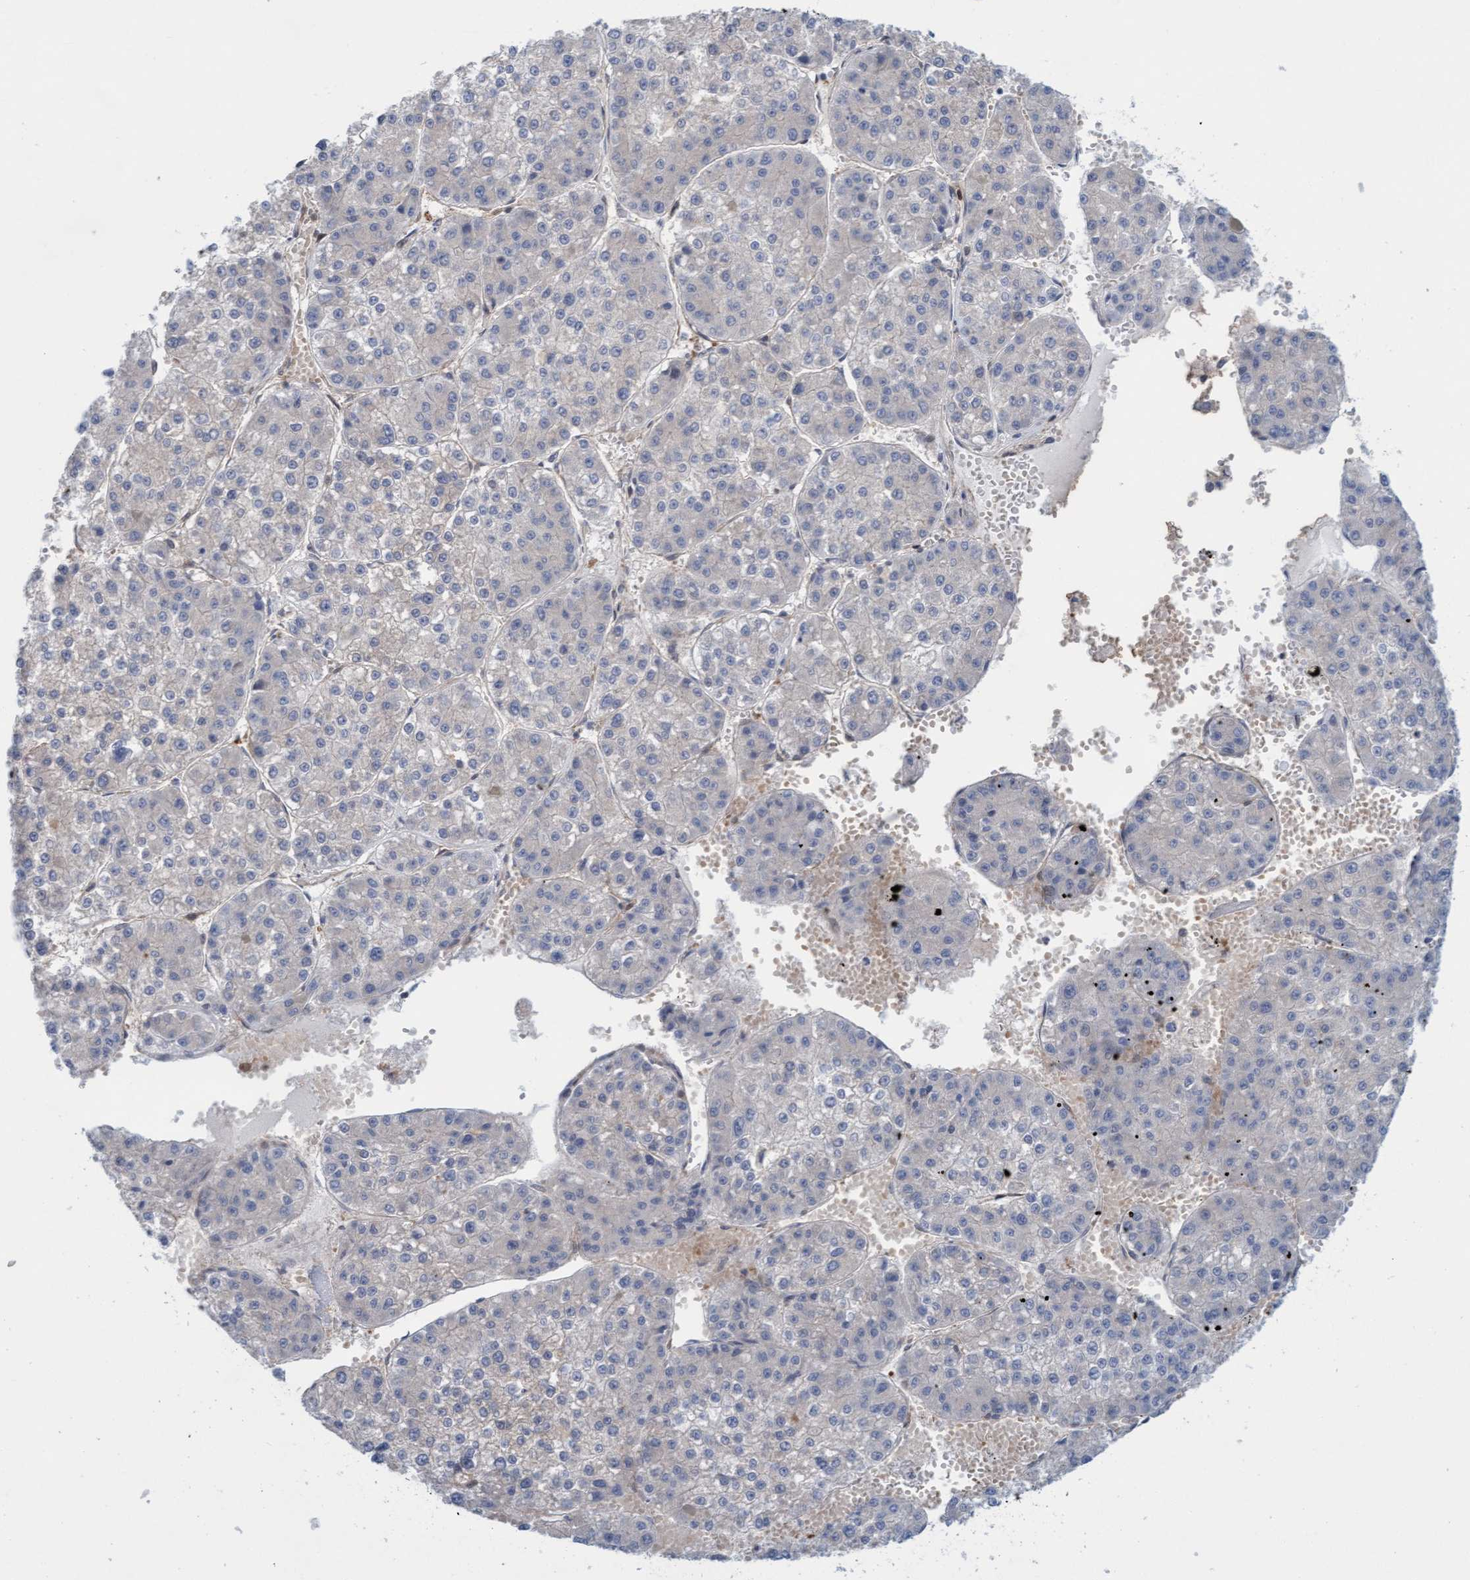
{"staining": {"intensity": "negative", "quantity": "none", "location": "none"}, "tissue": "liver cancer", "cell_type": "Tumor cells", "image_type": "cancer", "snomed": [{"axis": "morphology", "description": "Carcinoma, Hepatocellular, NOS"}, {"axis": "topography", "description": "Liver"}], "caption": "IHC micrograph of neoplastic tissue: liver hepatocellular carcinoma stained with DAB (3,3'-diaminobenzidine) demonstrates no significant protein staining in tumor cells.", "gene": "KLHL25", "patient": {"sex": "female", "age": 73}}